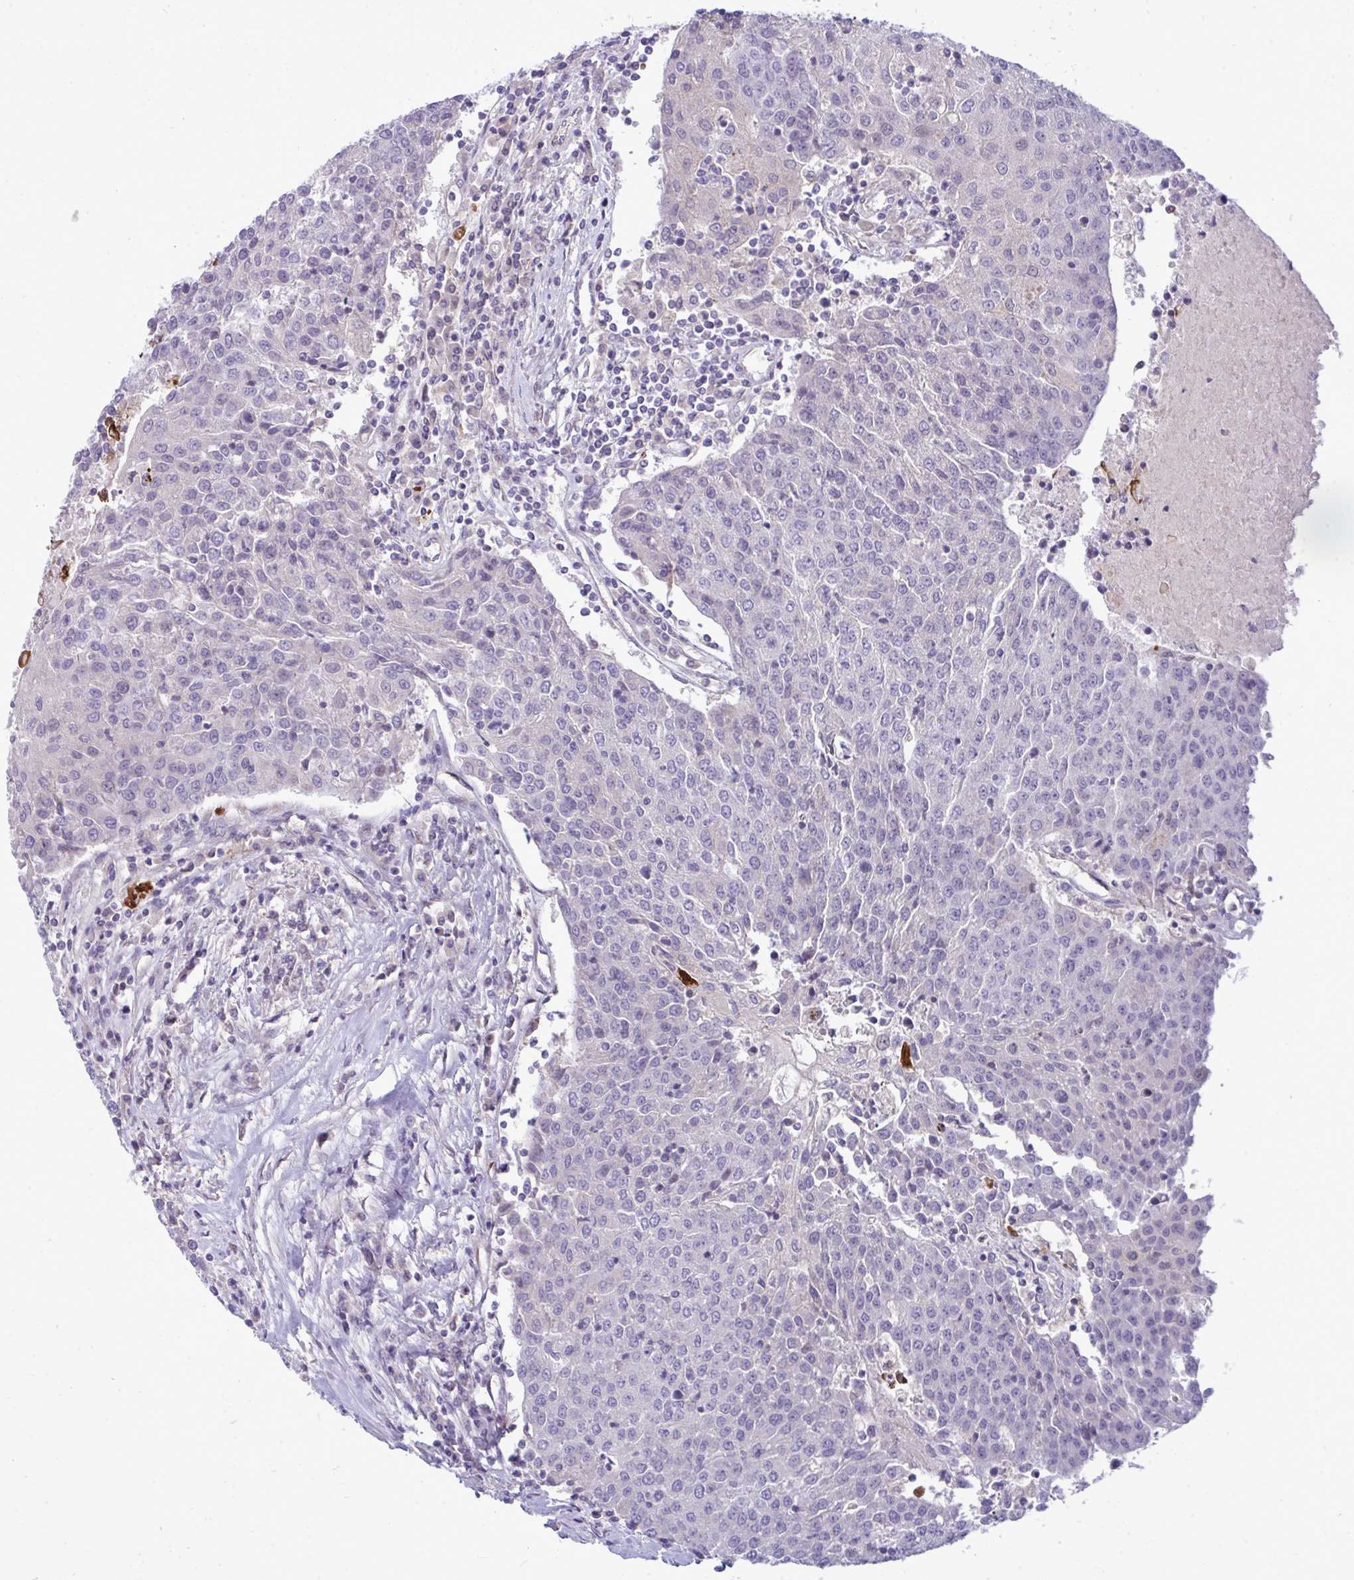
{"staining": {"intensity": "negative", "quantity": "none", "location": "none"}, "tissue": "urothelial cancer", "cell_type": "Tumor cells", "image_type": "cancer", "snomed": [{"axis": "morphology", "description": "Urothelial carcinoma, High grade"}, {"axis": "topography", "description": "Urinary bladder"}], "caption": "Urothelial carcinoma (high-grade) was stained to show a protein in brown. There is no significant expression in tumor cells.", "gene": "SLC14A1", "patient": {"sex": "female", "age": 85}}